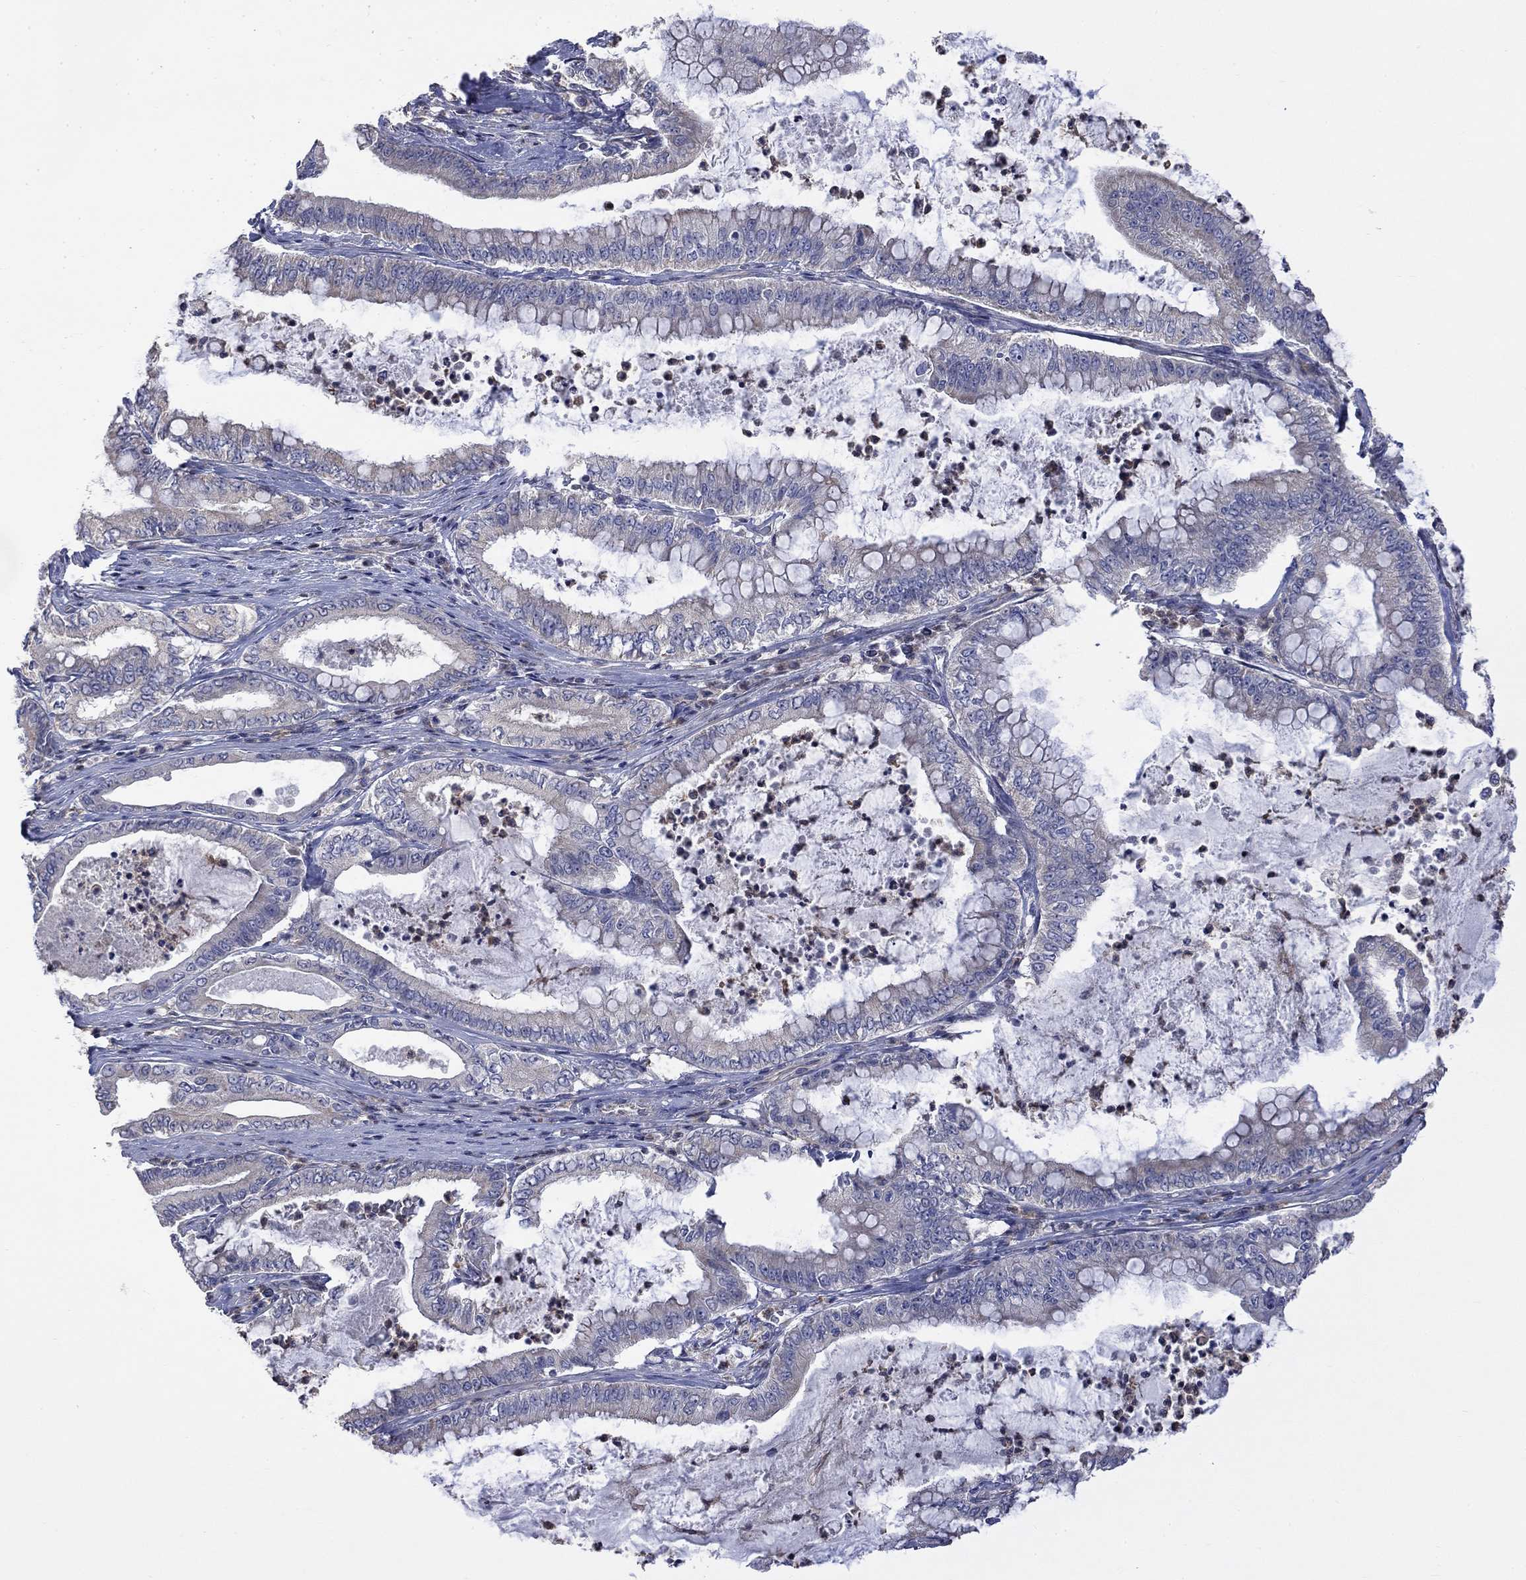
{"staining": {"intensity": "negative", "quantity": "none", "location": "none"}, "tissue": "pancreatic cancer", "cell_type": "Tumor cells", "image_type": "cancer", "snomed": [{"axis": "morphology", "description": "Adenocarcinoma, NOS"}, {"axis": "topography", "description": "Pancreas"}], "caption": "Protein analysis of pancreatic cancer (adenocarcinoma) exhibits no significant positivity in tumor cells.", "gene": "CAMKK2", "patient": {"sex": "male", "age": 71}}